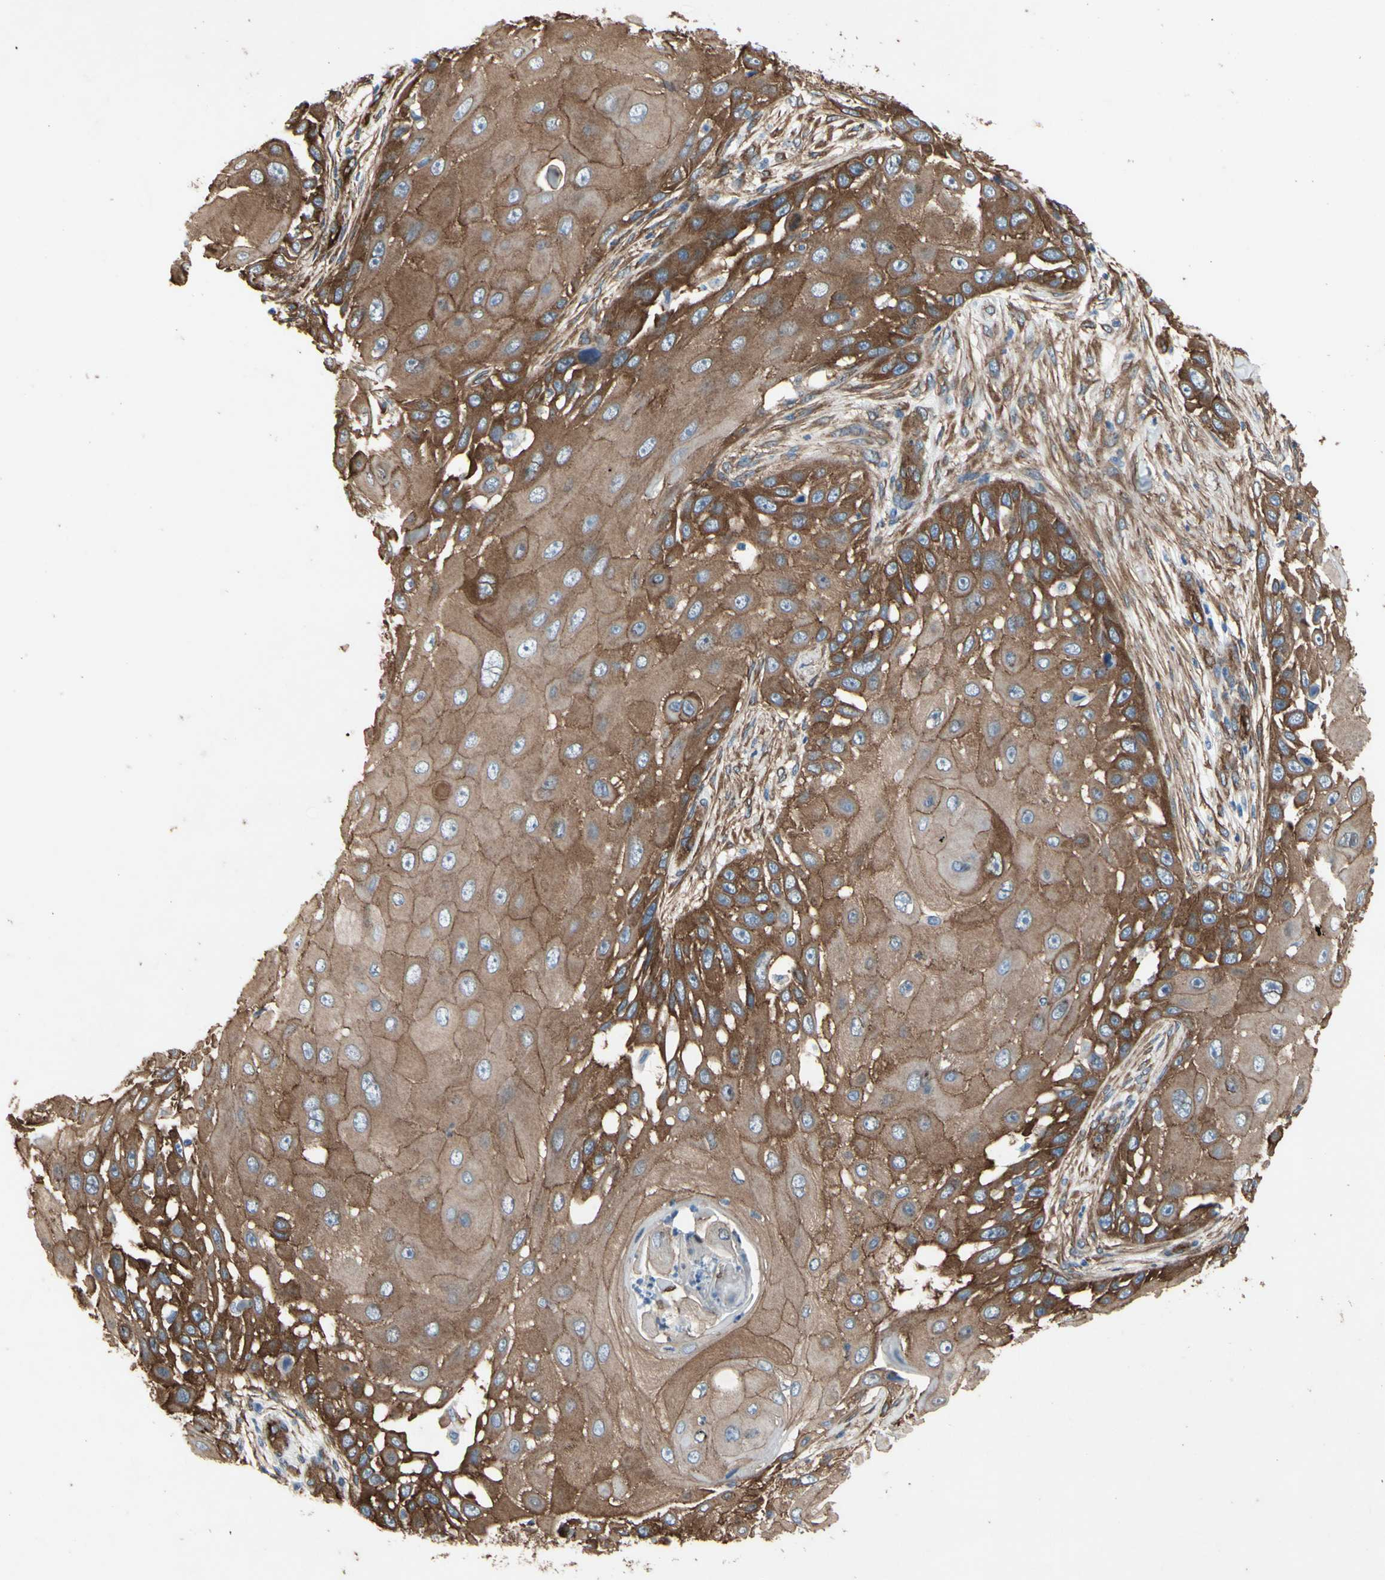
{"staining": {"intensity": "moderate", "quantity": ">75%", "location": "cytoplasmic/membranous"}, "tissue": "skin cancer", "cell_type": "Tumor cells", "image_type": "cancer", "snomed": [{"axis": "morphology", "description": "Squamous cell carcinoma, NOS"}, {"axis": "topography", "description": "Skin"}], "caption": "Brown immunohistochemical staining in human skin cancer exhibits moderate cytoplasmic/membranous expression in approximately >75% of tumor cells. Using DAB (brown) and hematoxylin (blue) stains, captured at high magnification using brightfield microscopy.", "gene": "CTTNBP2", "patient": {"sex": "female", "age": 44}}